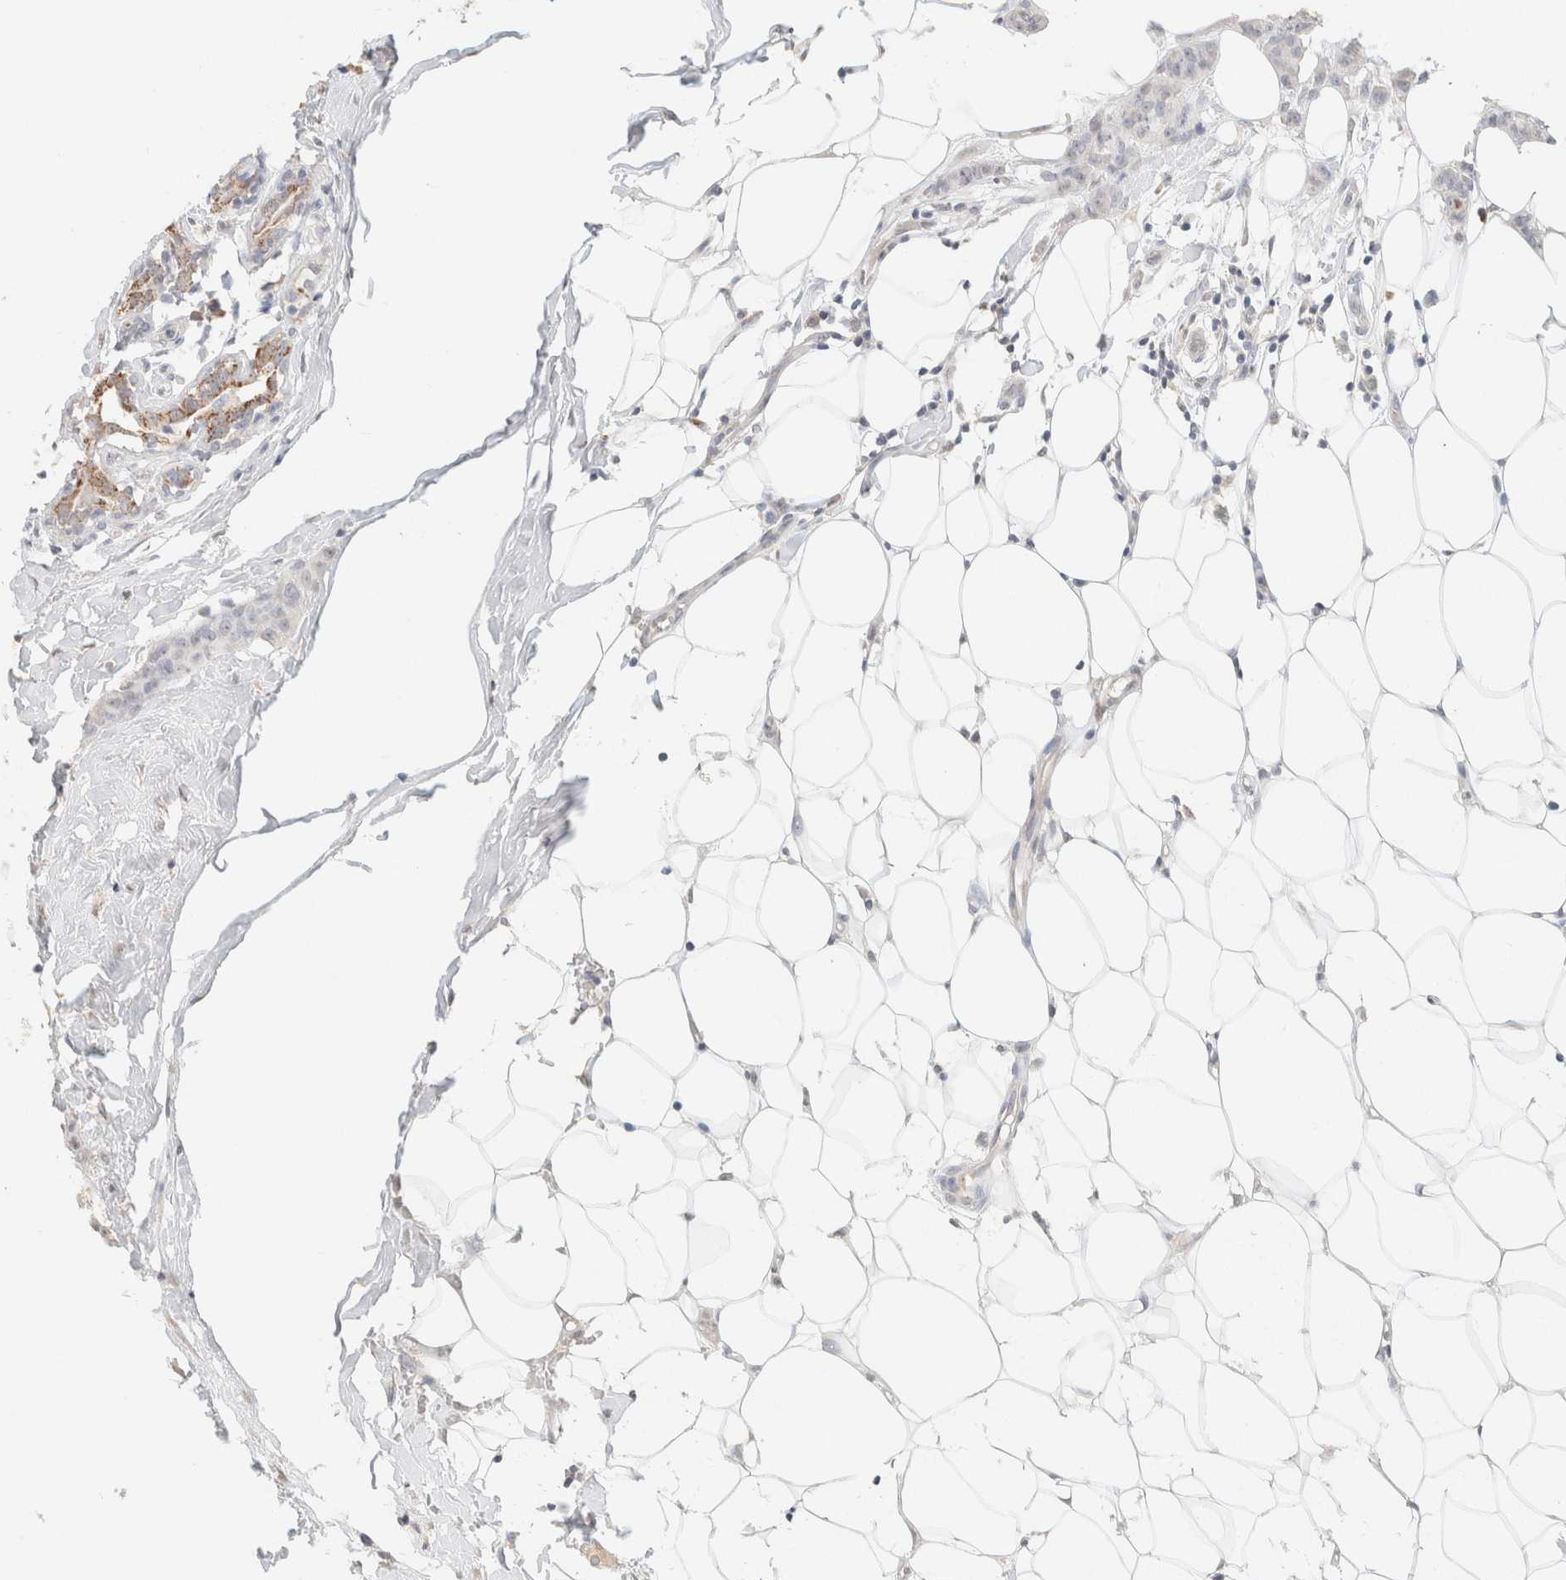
{"staining": {"intensity": "negative", "quantity": "none", "location": "none"}, "tissue": "breast cancer", "cell_type": "Tumor cells", "image_type": "cancer", "snomed": [{"axis": "morphology", "description": "Normal tissue, NOS"}, {"axis": "morphology", "description": "Duct carcinoma"}, {"axis": "topography", "description": "Breast"}], "caption": "Immunohistochemistry of human breast intraductal carcinoma shows no positivity in tumor cells.", "gene": "CPA1", "patient": {"sex": "female", "age": 40}}